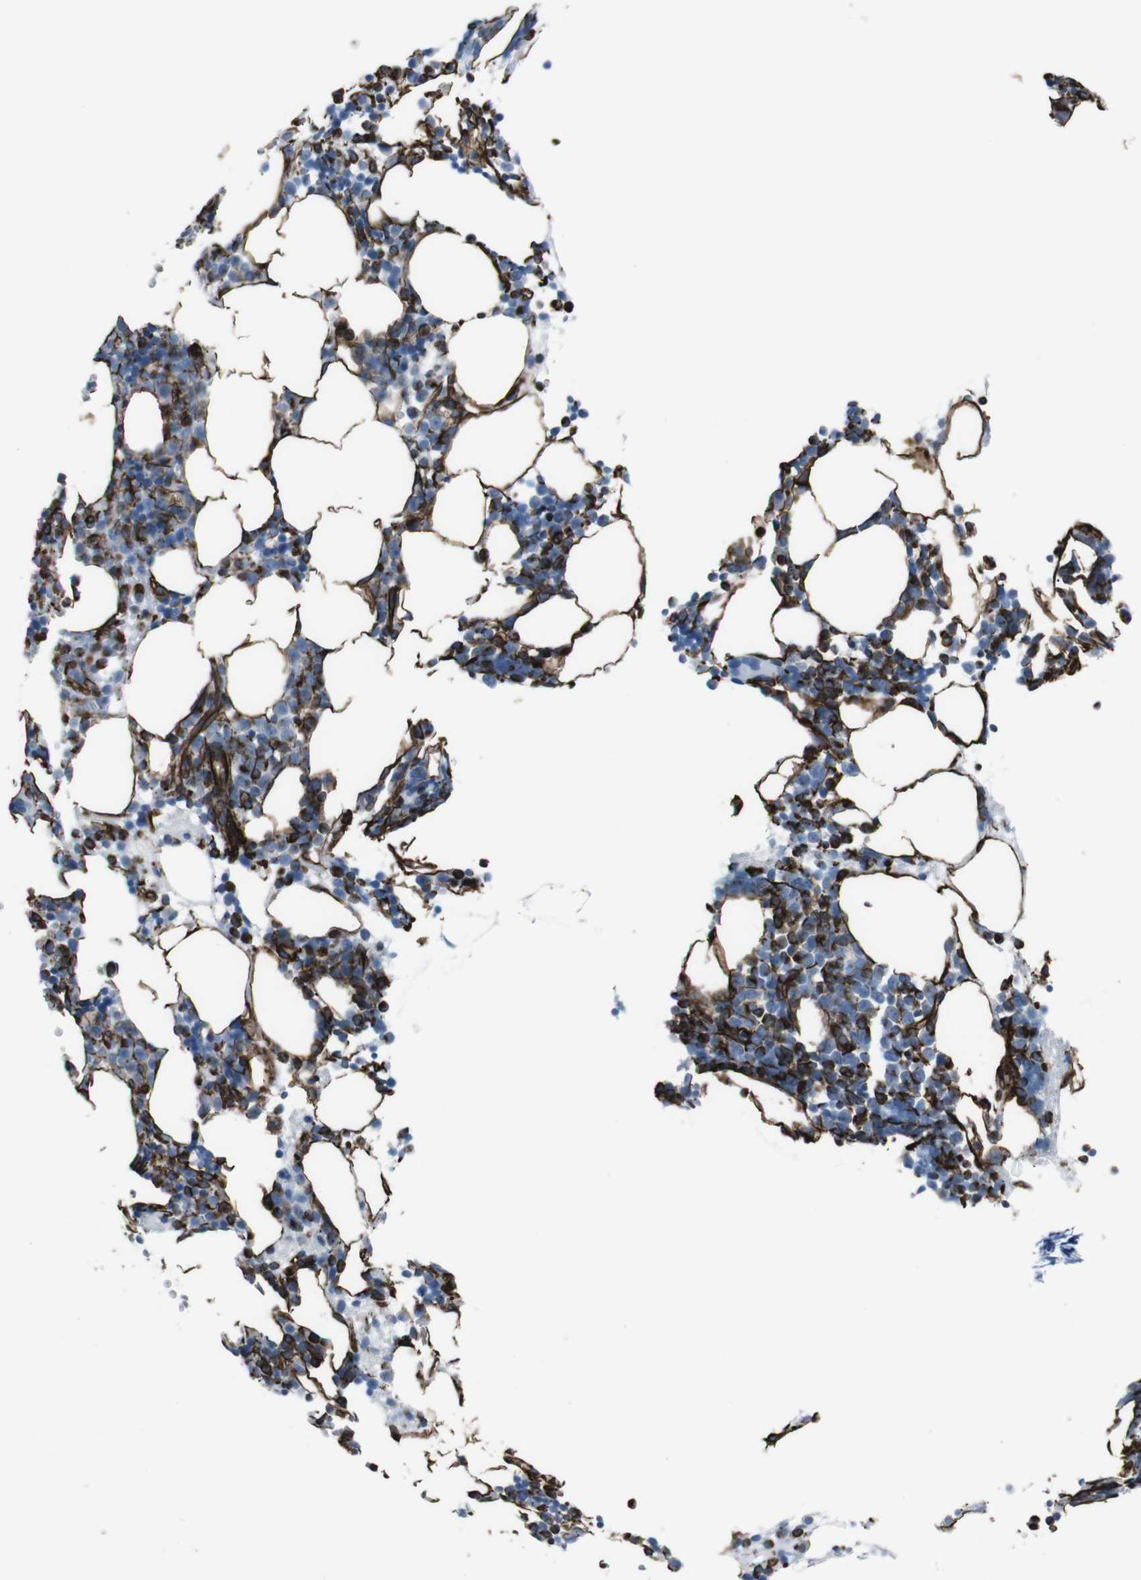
{"staining": {"intensity": "strong", "quantity": "25%-75%", "location": "cytoplasmic/membranous"}, "tissue": "bone marrow", "cell_type": "Hematopoietic cells", "image_type": "normal", "snomed": [{"axis": "morphology", "description": "Normal tissue, NOS"}, {"axis": "morphology", "description": "Inflammation, NOS"}, {"axis": "topography", "description": "Bone marrow"}], "caption": "About 25%-75% of hematopoietic cells in unremarkable human bone marrow reveal strong cytoplasmic/membranous protein staining as visualized by brown immunohistochemical staining.", "gene": "ZDHHC6", "patient": {"sex": "male", "age": 42}}